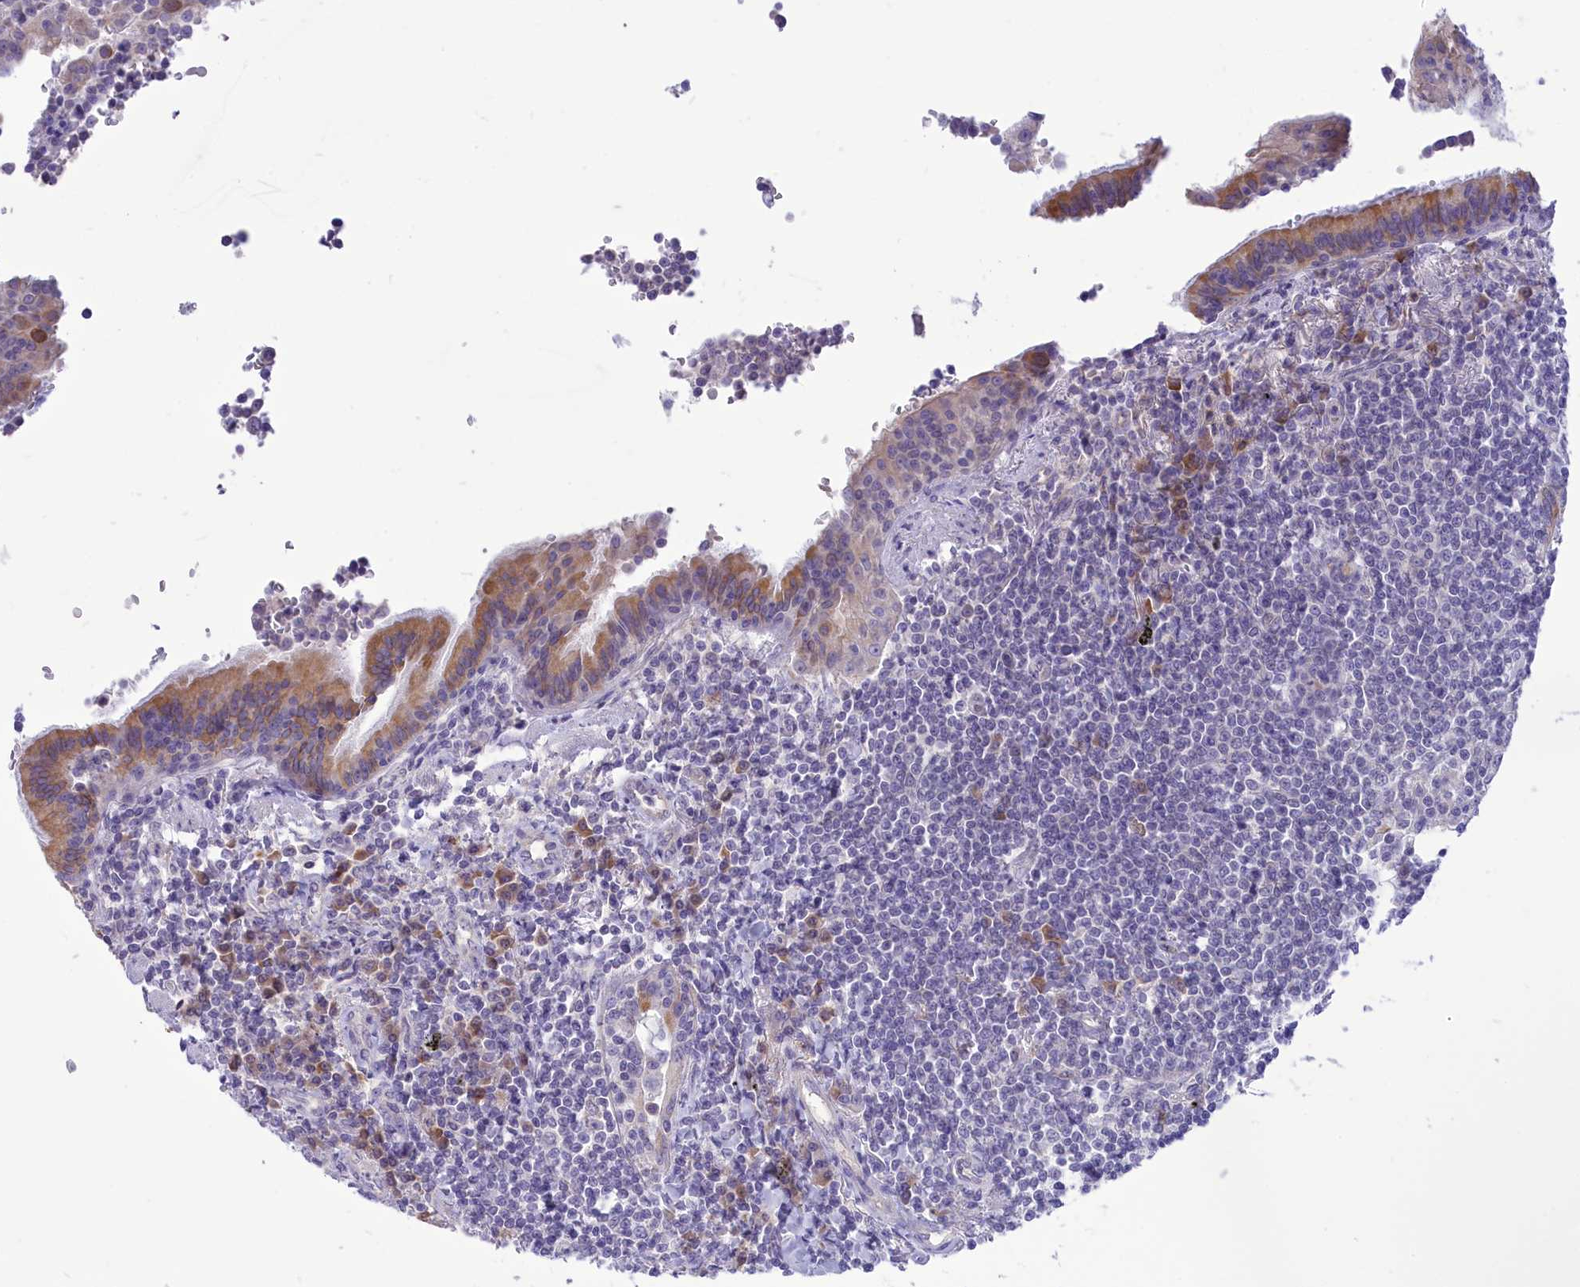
{"staining": {"intensity": "negative", "quantity": "none", "location": "none"}, "tissue": "lymphoma", "cell_type": "Tumor cells", "image_type": "cancer", "snomed": [{"axis": "morphology", "description": "Malignant lymphoma, non-Hodgkin's type, Low grade"}, {"axis": "topography", "description": "Lung"}], "caption": "Protein analysis of malignant lymphoma, non-Hodgkin's type (low-grade) demonstrates no significant expression in tumor cells. The staining was performed using DAB to visualize the protein expression in brown, while the nuclei were stained in blue with hematoxylin (Magnification: 20x).", "gene": "DCAF16", "patient": {"sex": "female", "age": 71}}